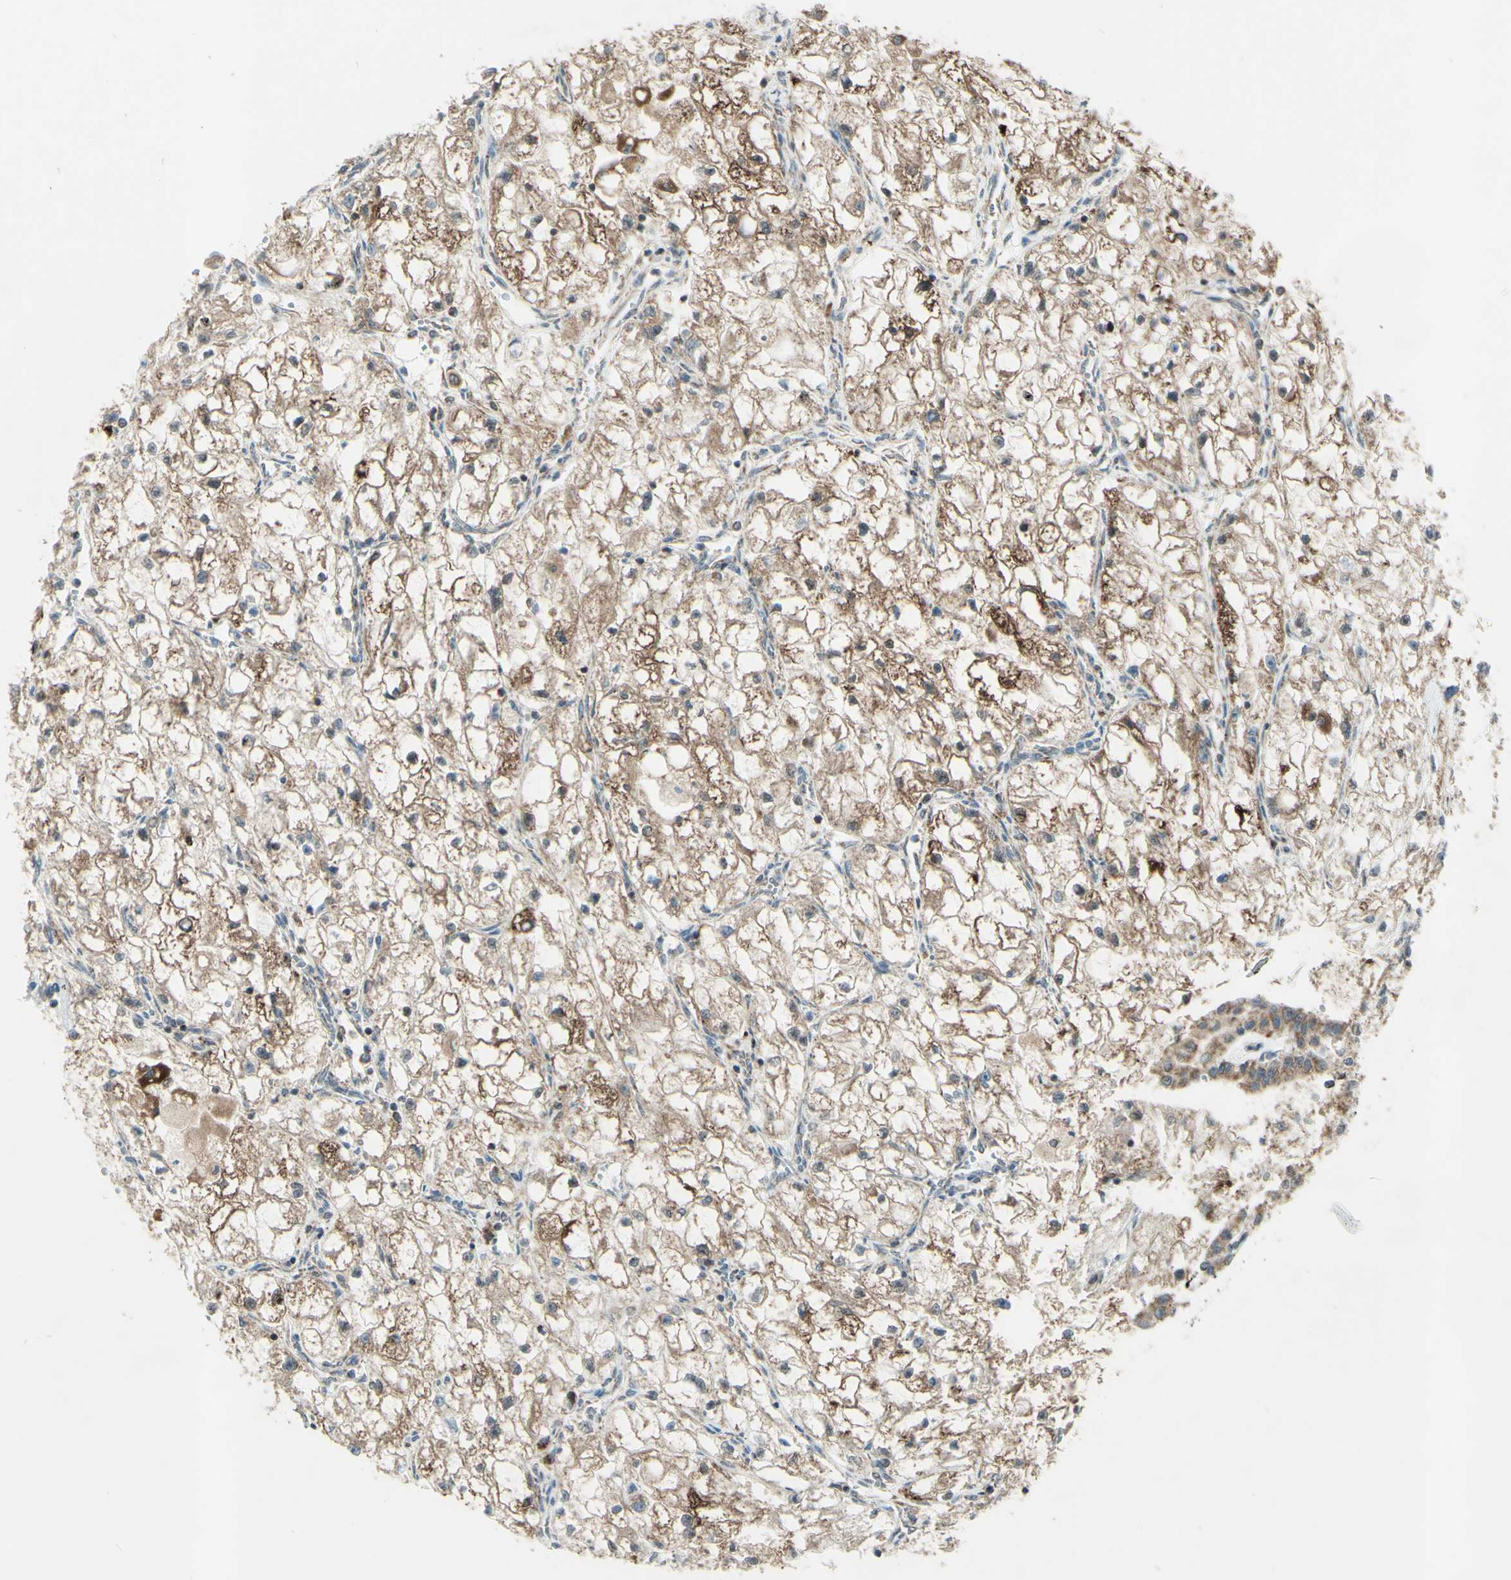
{"staining": {"intensity": "moderate", "quantity": ">75%", "location": "cytoplasmic/membranous"}, "tissue": "renal cancer", "cell_type": "Tumor cells", "image_type": "cancer", "snomed": [{"axis": "morphology", "description": "Adenocarcinoma, NOS"}, {"axis": "topography", "description": "Kidney"}], "caption": "Human renal cancer stained with a protein marker reveals moderate staining in tumor cells.", "gene": "DHRS3", "patient": {"sex": "female", "age": 70}}